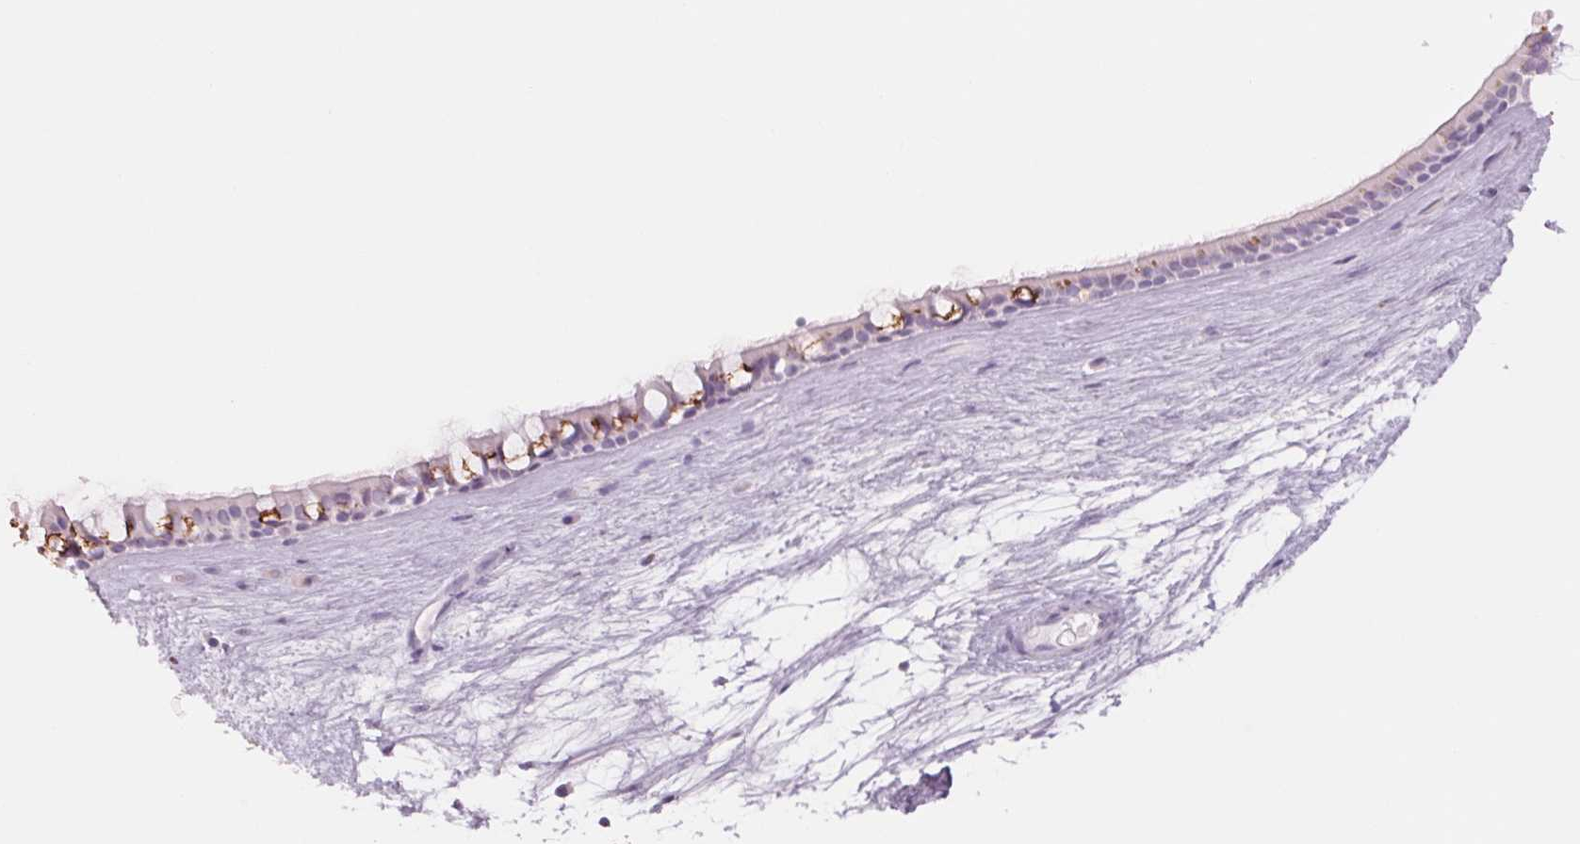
{"staining": {"intensity": "moderate", "quantity": "<25%", "location": "cytoplasmic/membranous"}, "tissue": "nasopharynx", "cell_type": "Respiratory epithelial cells", "image_type": "normal", "snomed": [{"axis": "morphology", "description": "Normal tissue, NOS"}, {"axis": "topography", "description": "Nasopharynx"}], "caption": "Unremarkable nasopharynx shows moderate cytoplasmic/membranous expression in about <25% of respiratory epithelial cells.", "gene": "GALNT7", "patient": {"sex": "male", "age": 68}}